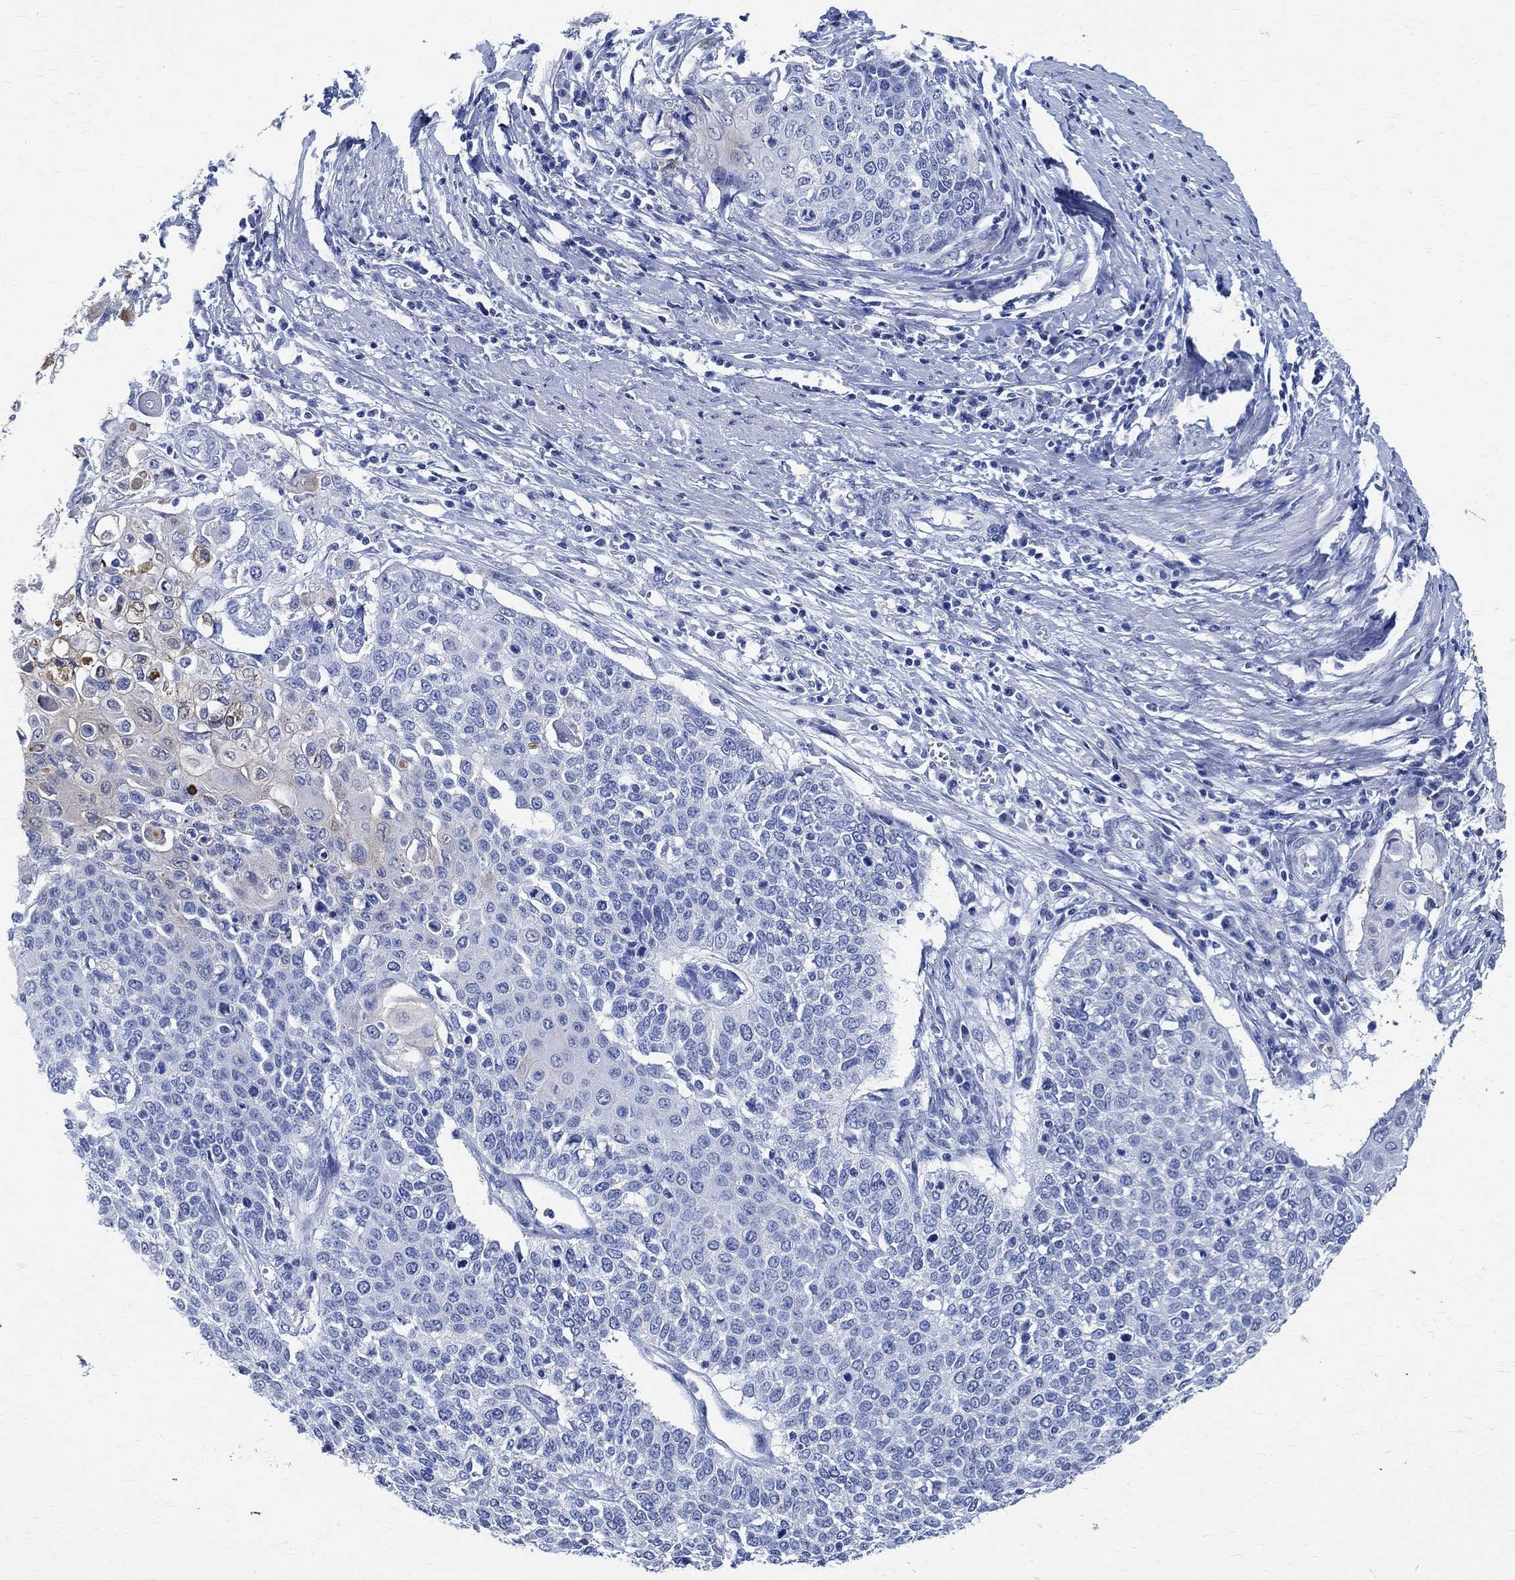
{"staining": {"intensity": "negative", "quantity": "none", "location": "none"}, "tissue": "cervical cancer", "cell_type": "Tumor cells", "image_type": "cancer", "snomed": [{"axis": "morphology", "description": "Squamous cell carcinoma, NOS"}, {"axis": "topography", "description": "Cervix"}], "caption": "Cervical cancer was stained to show a protein in brown. There is no significant positivity in tumor cells.", "gene": "TMEM221", "patient": {"sex": "female", "age": 39}}